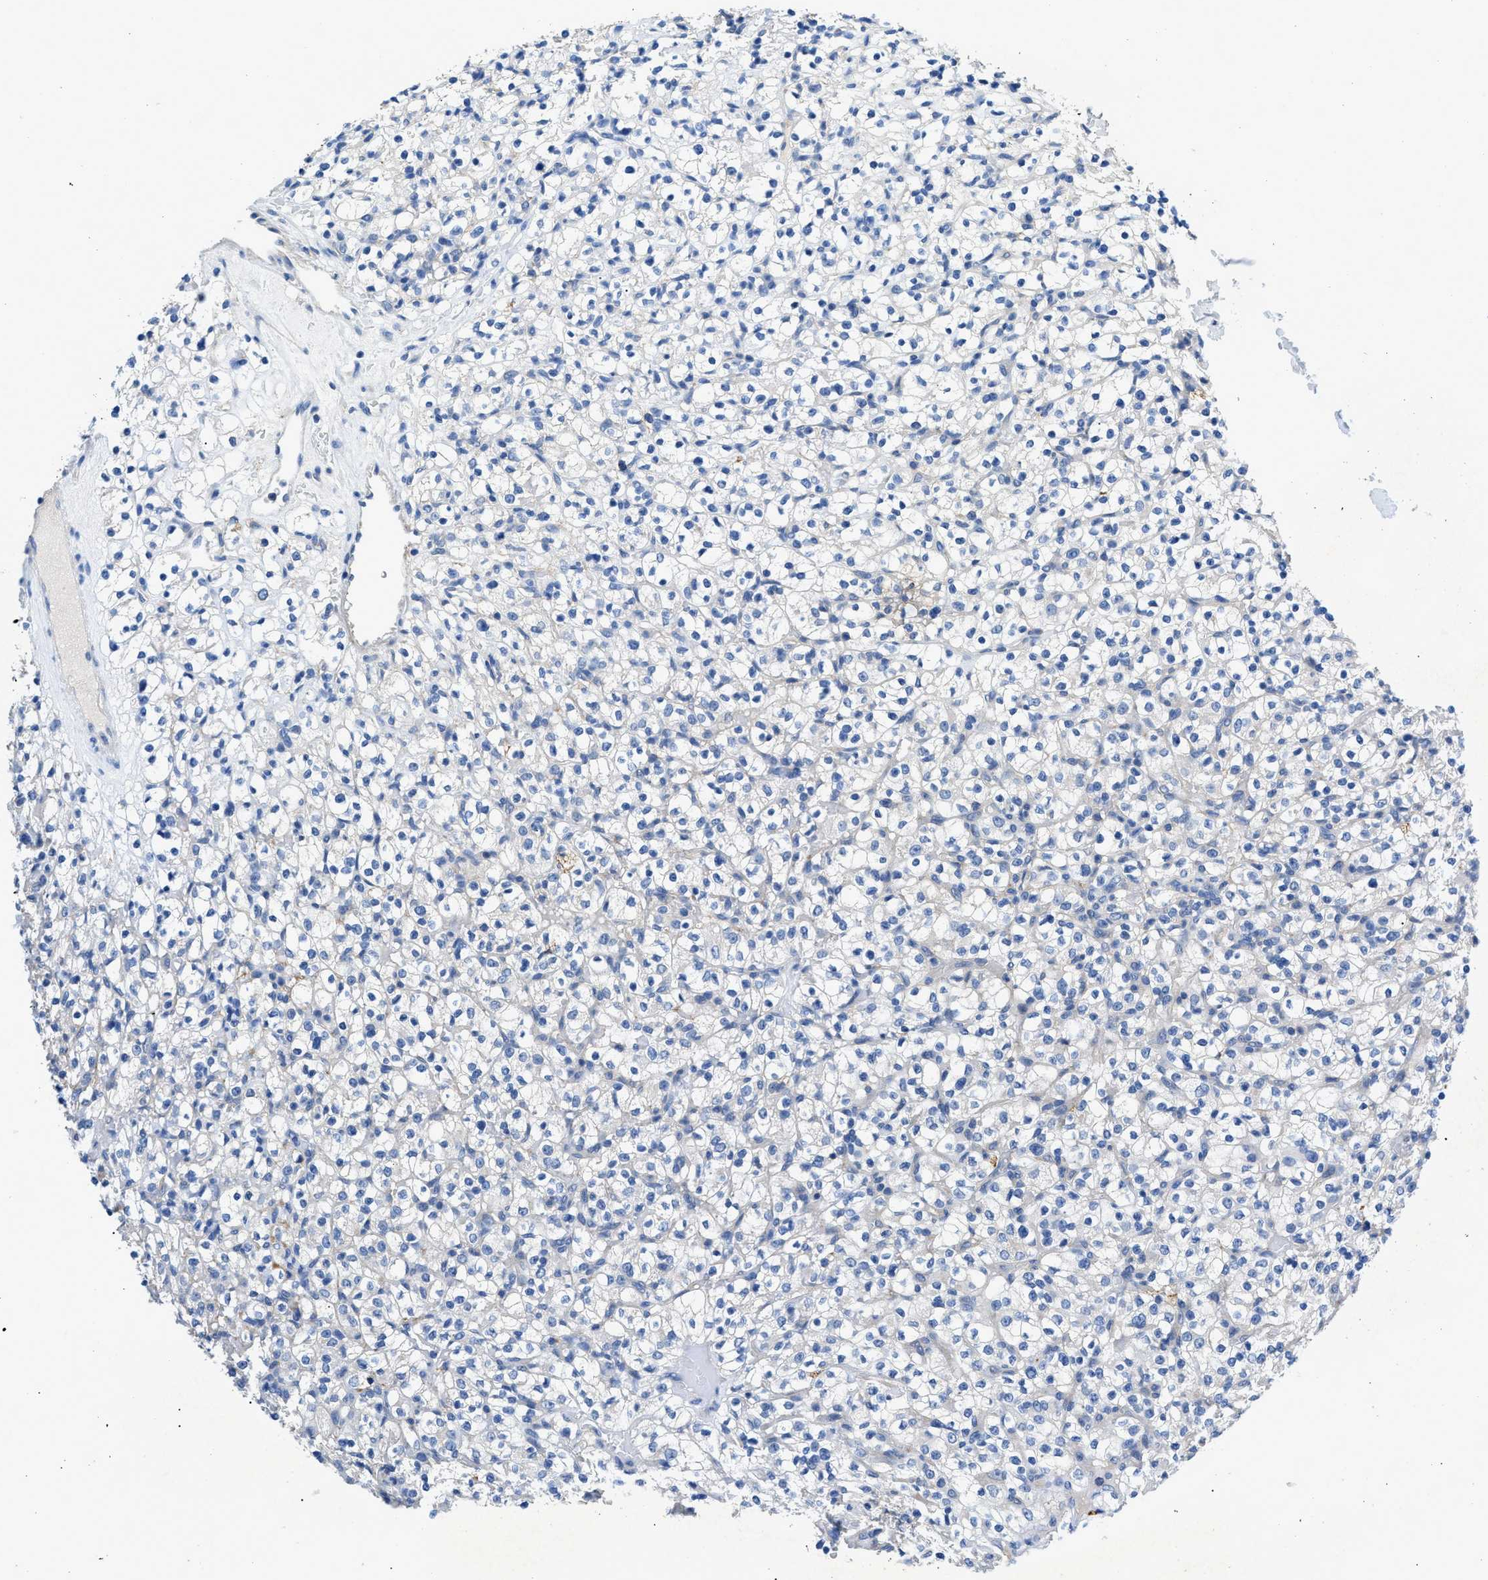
{"staining": {"intensity": "negative", "quantity": "none", "location": "none"}, "tissue": "renal cancer", "cell_type": "Tumor cells", "image_type": "cancer", "snomed": [{"axis": "morphology", "description": "Normal tissue, NOS"}, {"axis": "morphology", "description": "Adenocarcinoma, NOS"}, {"axis": "topography", "description": "Kidney"}], "caption": "The immunohistochemistry (IHC) micrograph has no significant expression in tumor cells of renal adenocarcinoma tissue.", "gene": "SLC10A6", "patient": {"sex": "female", "age": 72}}